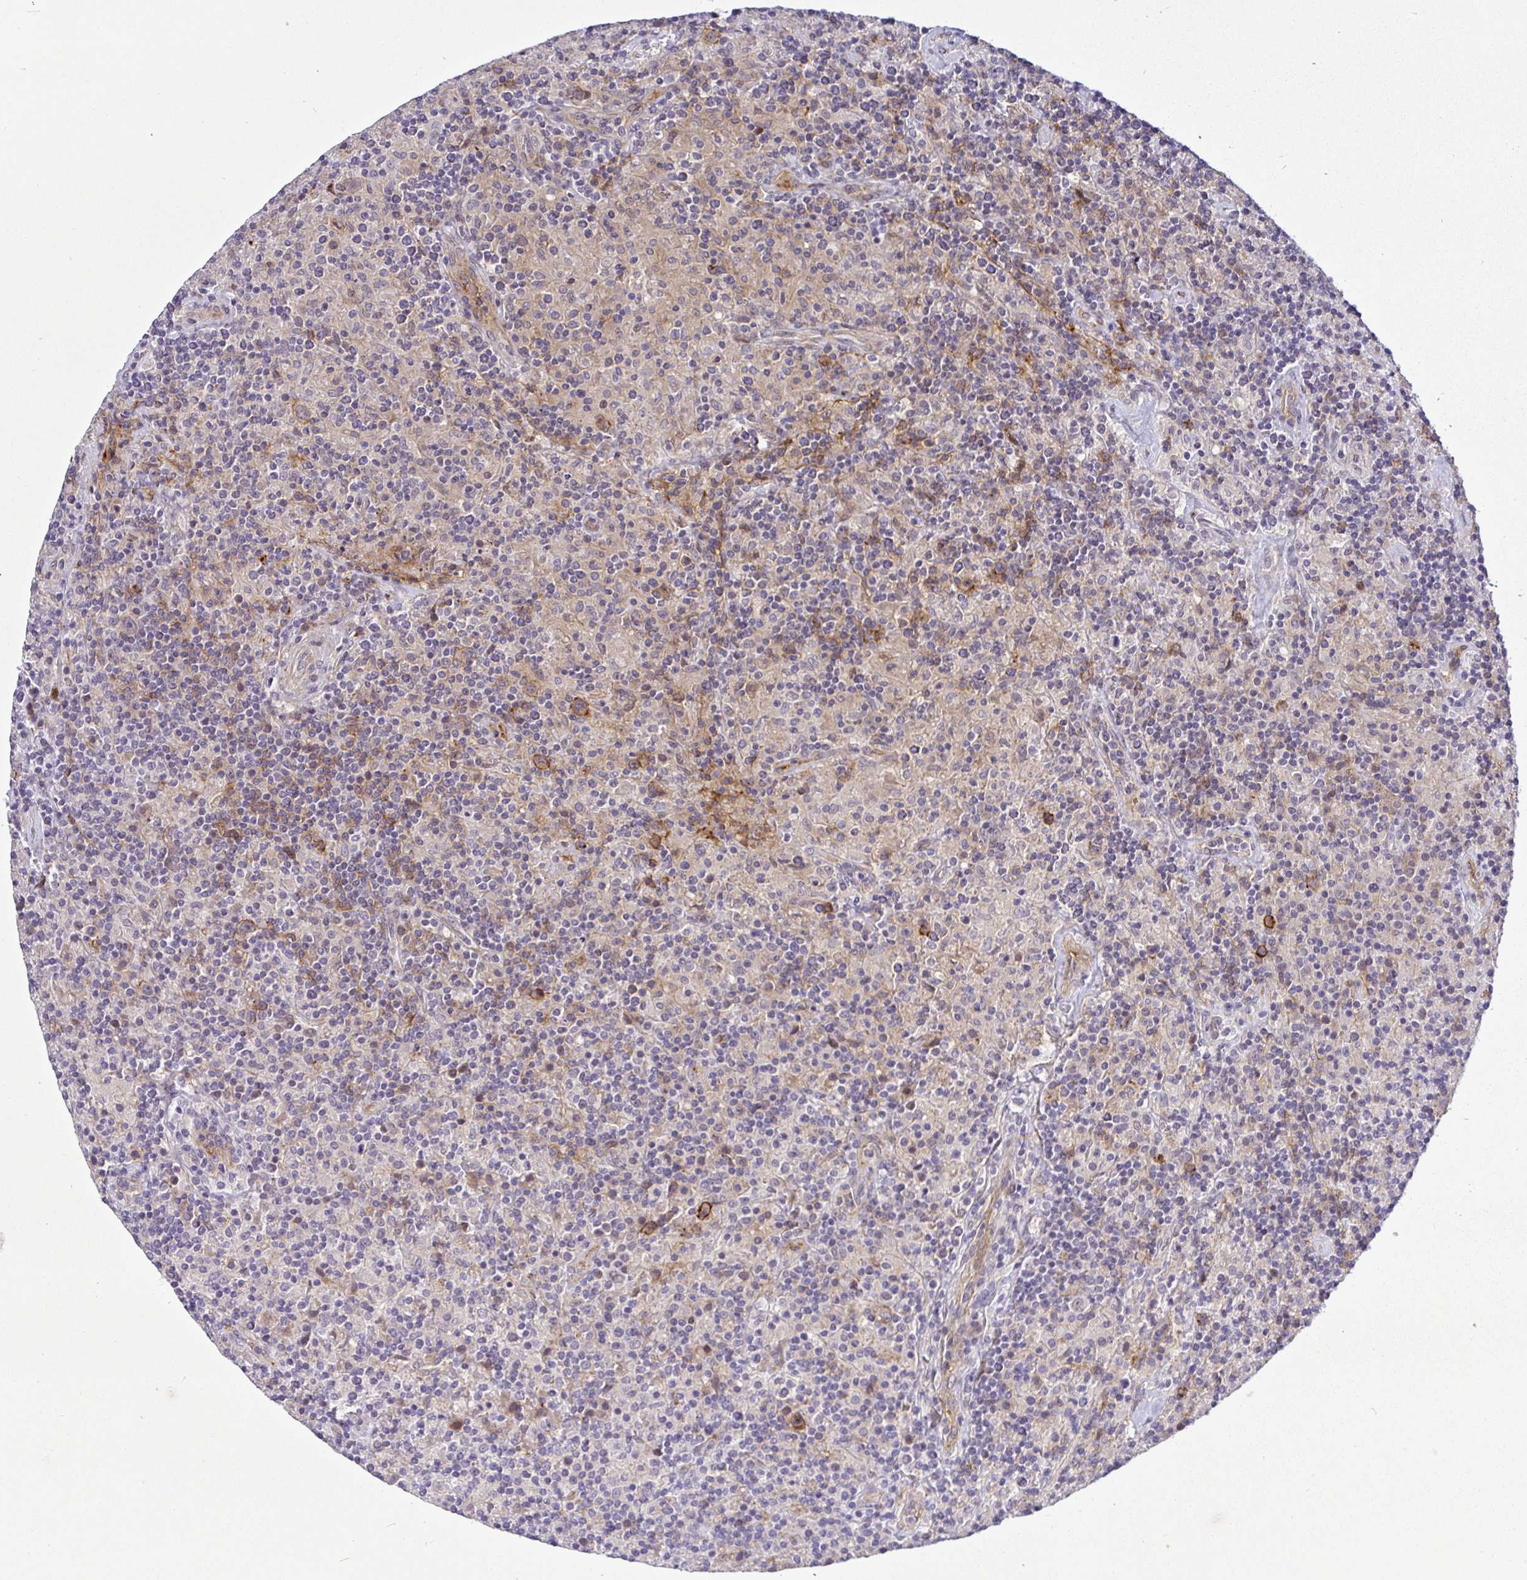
{"staining": {"intensity": "moderate", "quantity": "25%-75%", "location": "cytoplasmic/membranous"}, "tissue": "lymphoma", "cell_type": "Tumor cells", "image_type": "cancer", "snomed": [{"axis": "morphology", "description": "Hodgkin's disease, NOS"}, {"axis": "topography", "description": "Lymph node"}], "caption": "Immunohistochemical staining of human Hodgkin's disease reveals medium levels of moderate cytoplasmic/membranous staining in approximately 25%-75% of tumor cells.", "gene": "NUP188", "patient": {"sex": "male", "age": 70}}